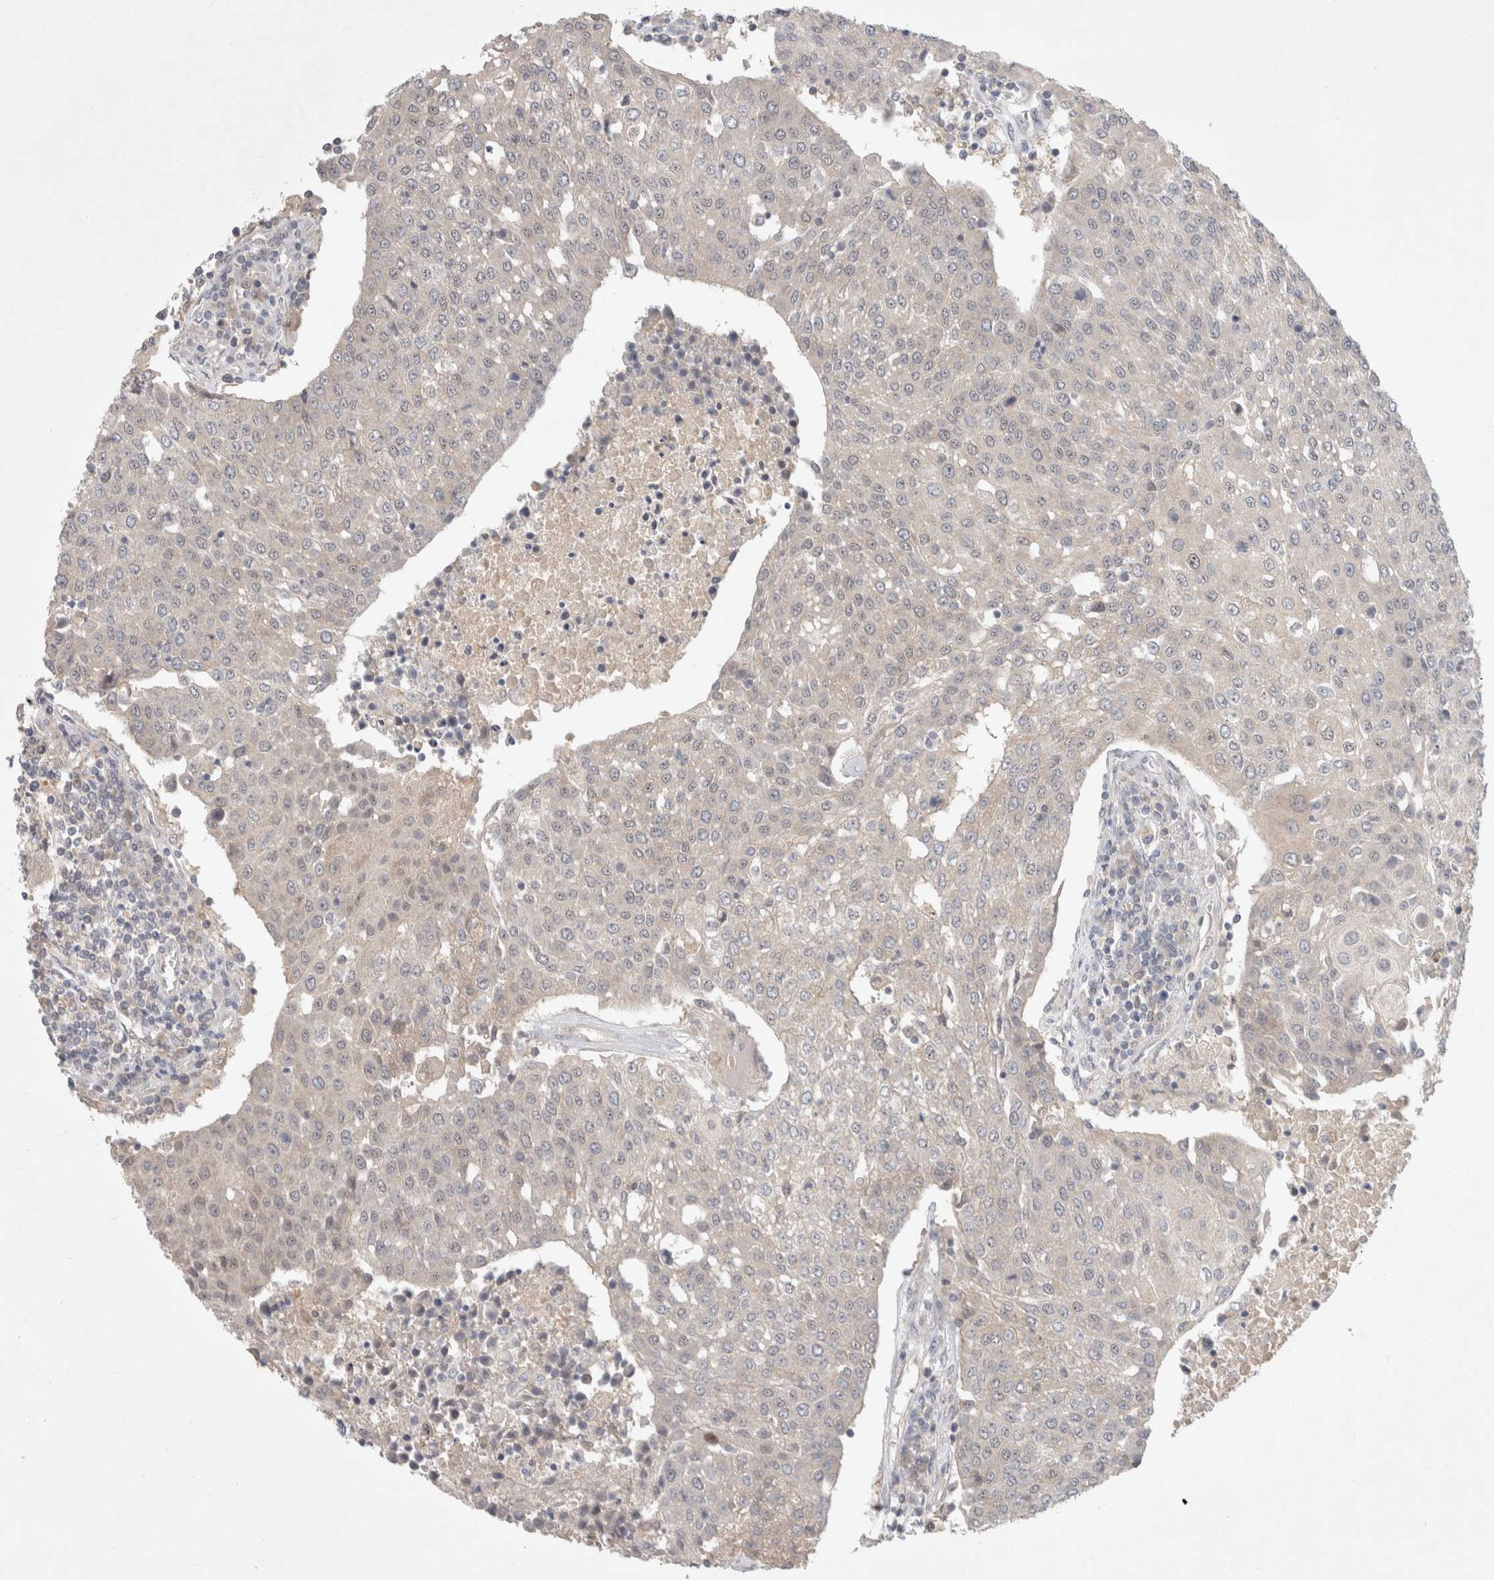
{"staining": {"intensity": "negative", "quantity": "none", "location": "none"}, "tissue": "urothelial cancer", "cell_type": "Tumor cells", "image_type": "cancer", "snomed": [{"axis": "morphology", "description": "Urothelial carcinoma, High grade"}, {"axis": "topography", "description": "Urinary bladder"}], "caption": "High magnification brightfield microscopy of urothelial carcinoma (high-grade) stained with DAB (3,3'-diaminobenzidine) (brown) and counterstained with hematoxylin (blue): tumor cells show no significant expression. (Stains: DAB (3,3'-diaminobenzidine) immunohistochemistry with hematoxylin counter stain, Microscopy: brightfield microscopy at high magnification).", "gene": "RASAL2", "patient": {"sex": "female", "age": 85}}